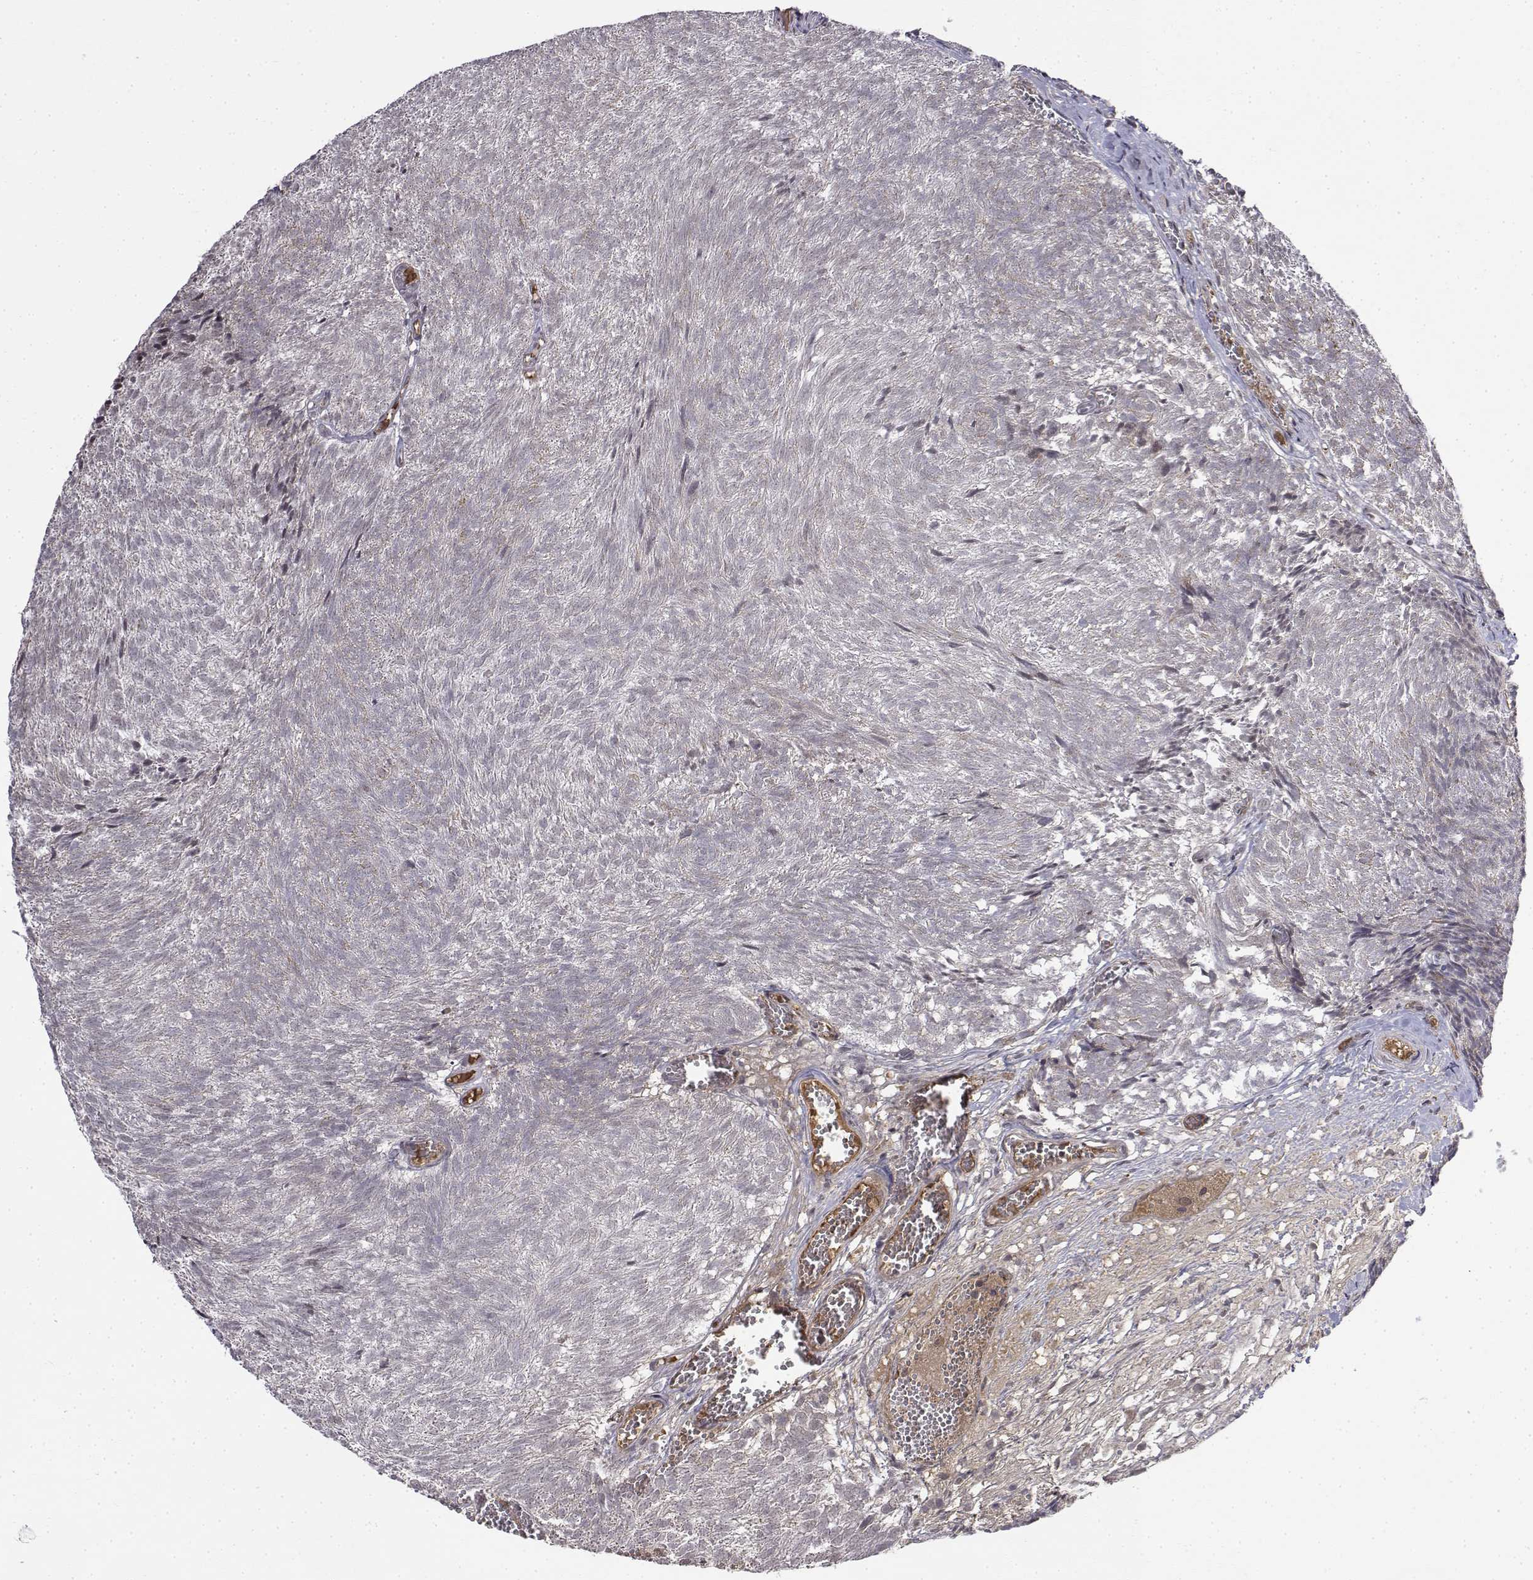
{"staining": {"intensity": "negative", "quantity": "none", "location": "none"}, "tissue": "urothelial cancer", "cell_type": "Tumor cells", "image_type": "cancer", "snomed": [{"axis": "morphology", "description": "Urothelial carcinoma, Low grade"}, {"axis": "topography", "description": "Urinary bladder"}], "caption": "Image shows no protein staining in tumor cells of urothelial carcinoma (low-grade) tissue. The staining was performed using DAB to visualize the protein expression in brown, while the nuclei were stained in blue with hematoxylin (Magnification: 20x).", "gene": "ITGA7", "patient": {"sex": "male", "age": 77}}